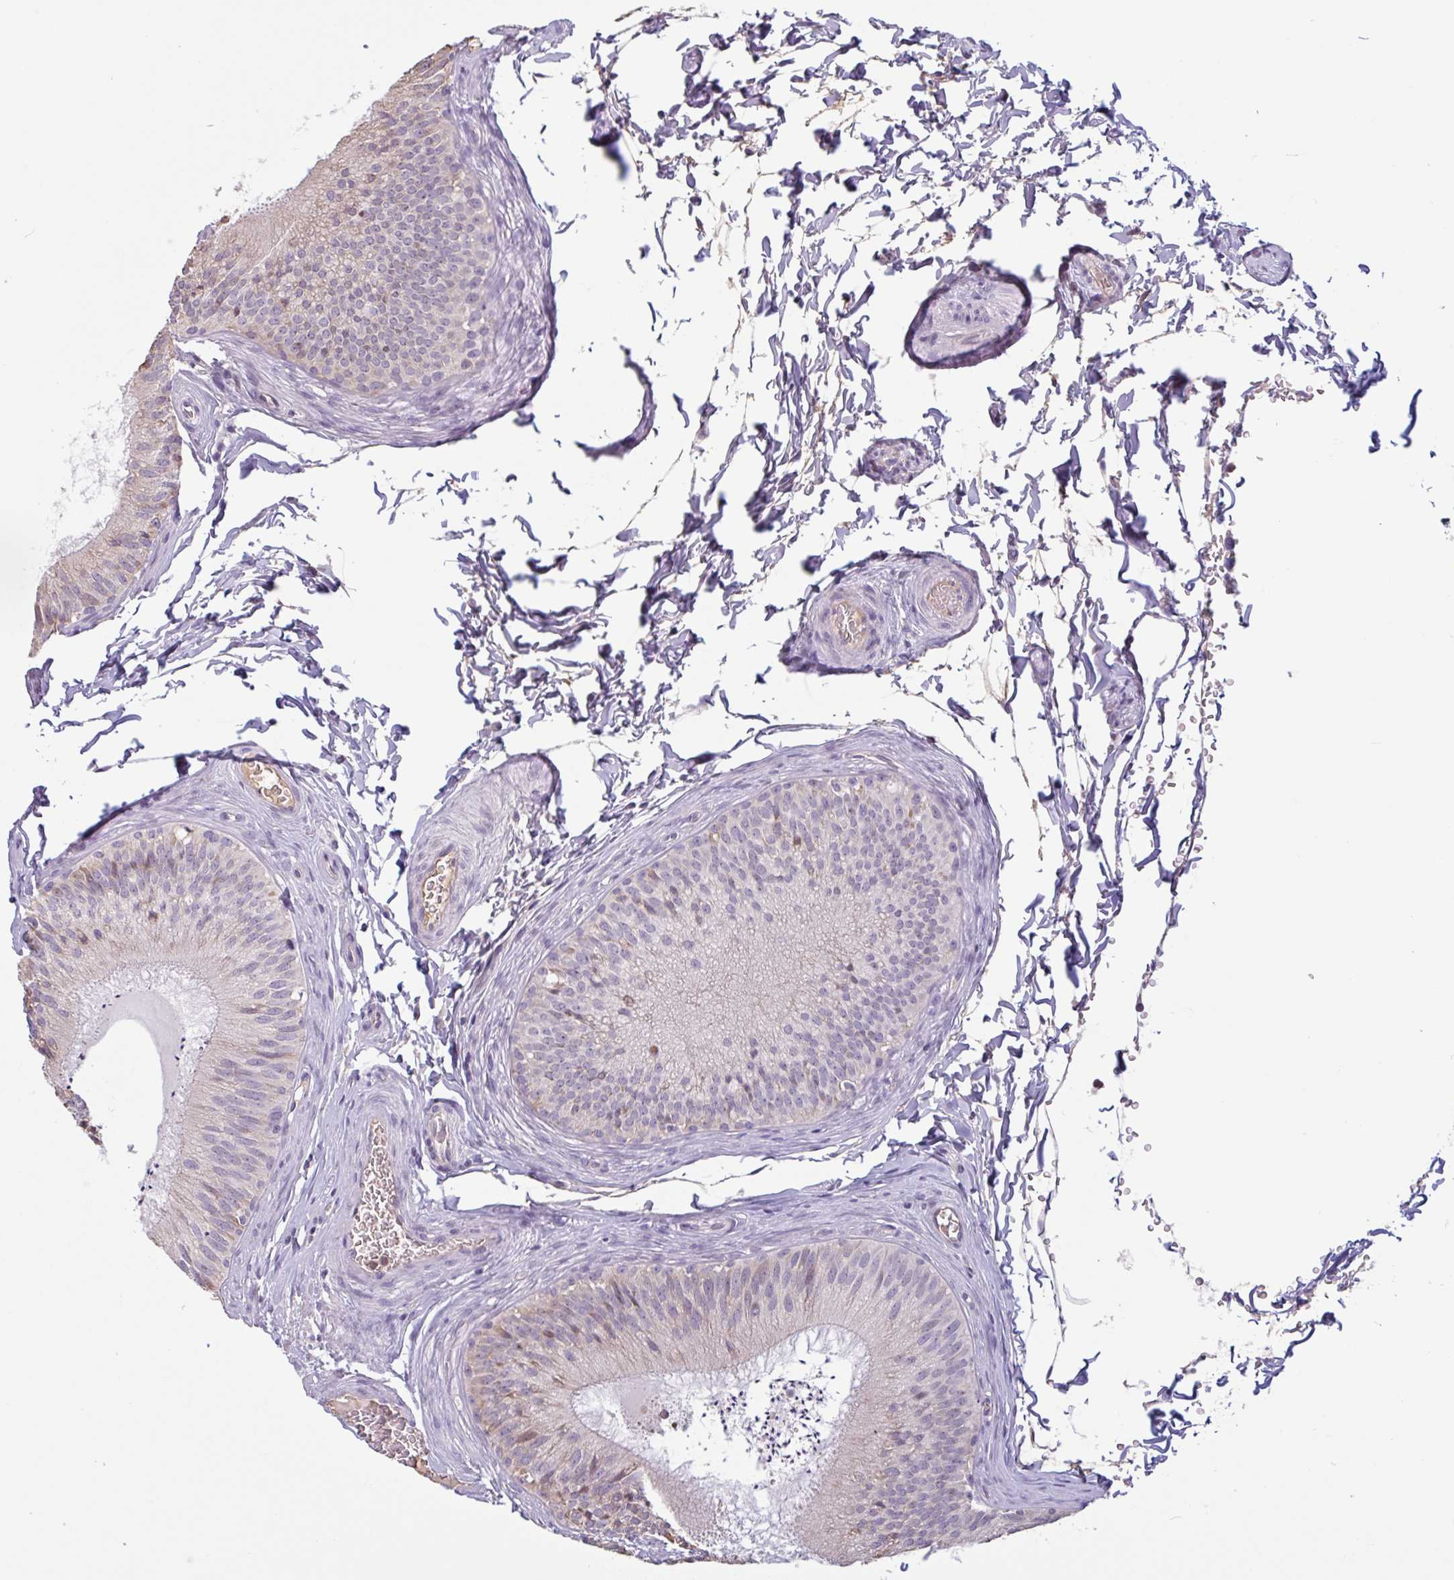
{"staining": {"intensity": "weak", "quantity": "<25%", "location": "cytoplasmic/membranous"}, "tissue": "epididymis", "cell_type": "Glandular cells", "image_type": "normal", "snomed": [{"axis": "morphology", "description": "Normal tissue, NOS"}, {"axis": "topography", "description": "Epididymis"}], "caption": "Immunohistochemistry micrograph of benign epididymis: human epididymis stained with DAB exhibits no significant protein expression in glandular cells. Nuclei are stained in blue.", "gene": "TAF1D", "patient": {"sex": "male", "age": 24}}